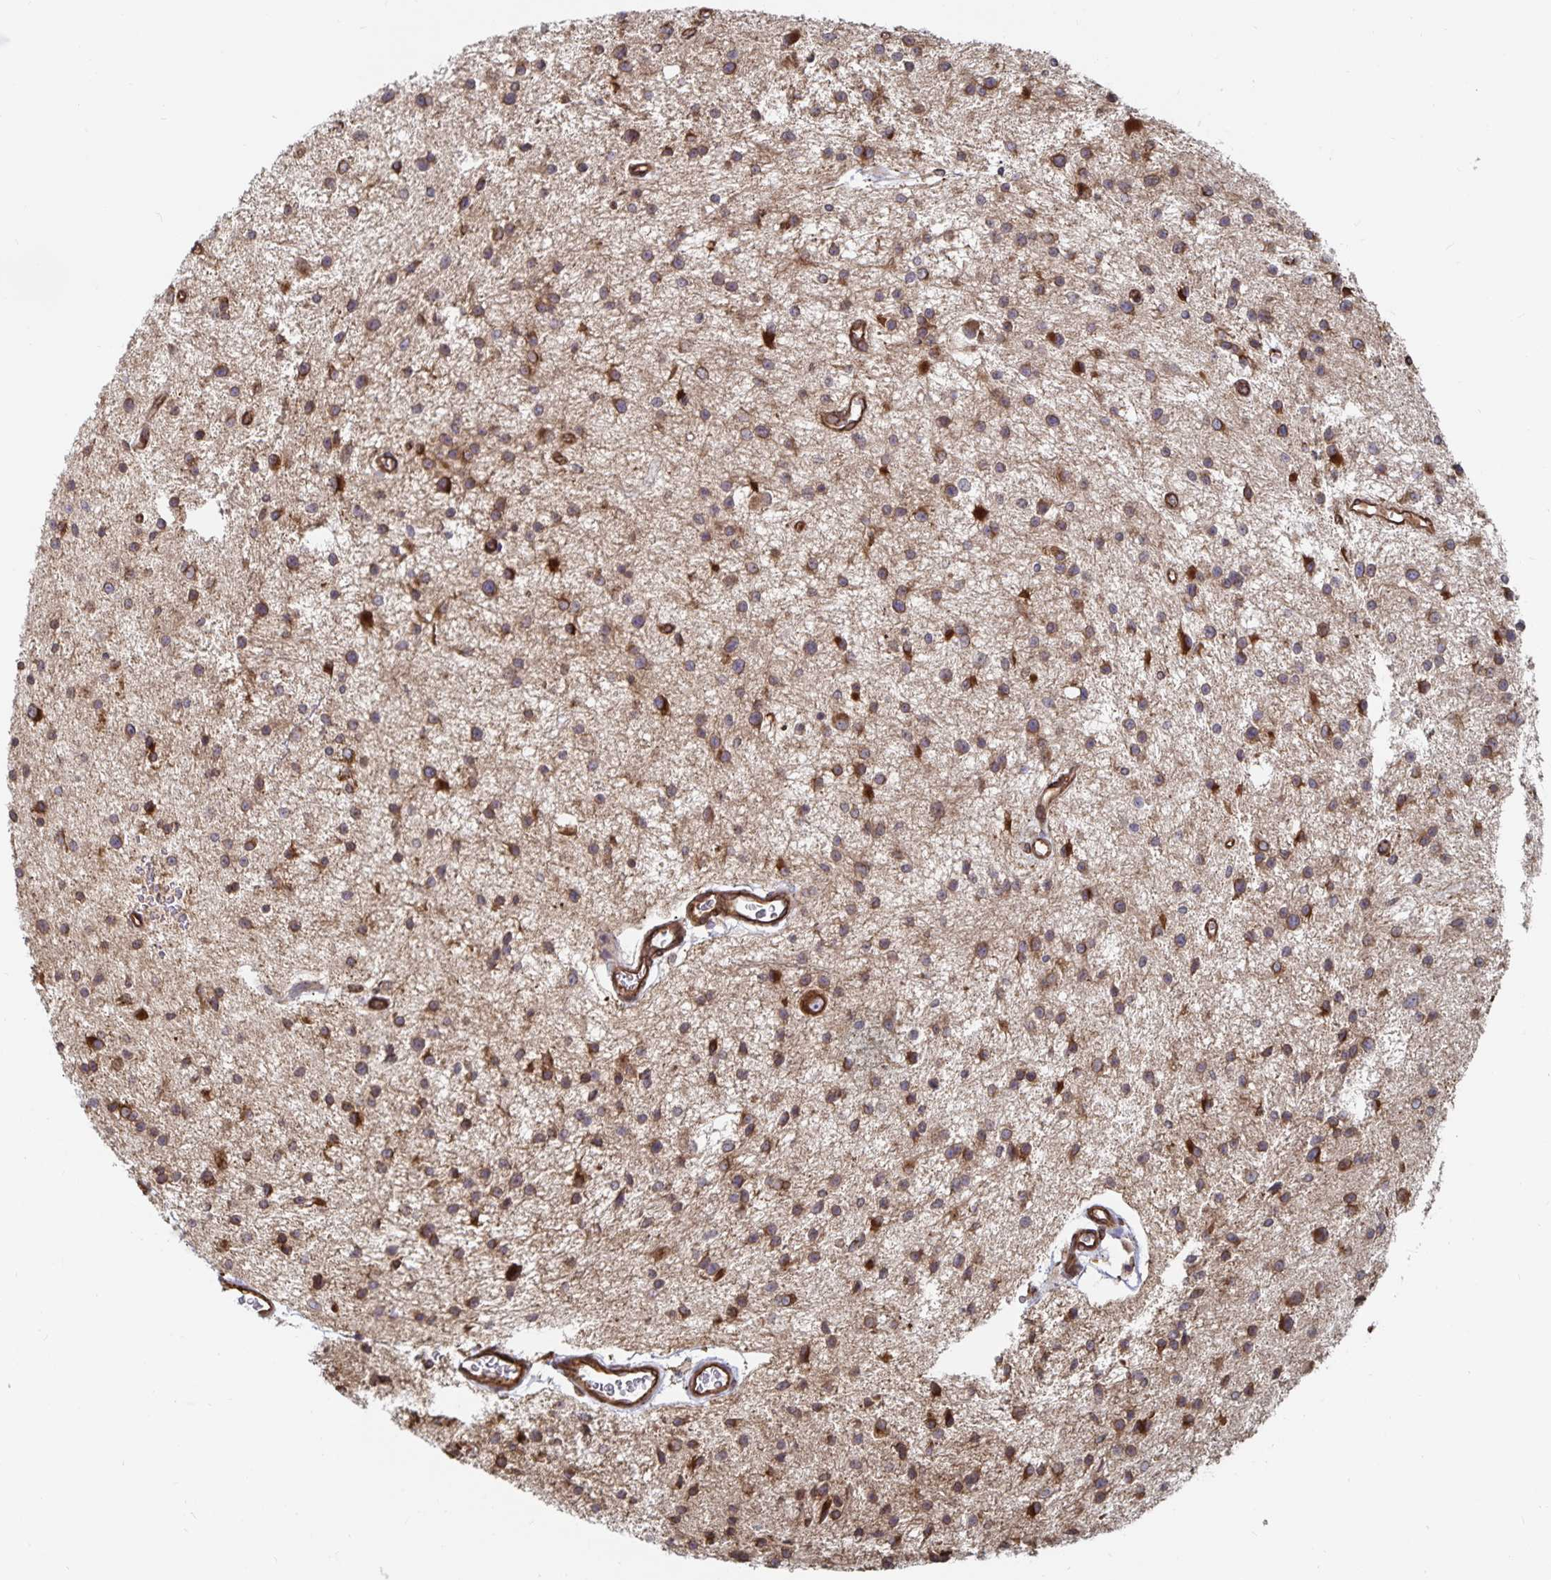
{"staining": {"intensity": "moderate", "quantity": ">75%", "location": "cytoplasmic/membranous"}, "tissue": "glioma", "cell_type": "Tumor cells", "image_type": "cancer", "snomed": [{"axis": "morphology", "description": "Glioma, malignant, Low grade"}, {"axis": "topography", "description": "Brain"}], "caption": "Moderate cytoplasmic/membranous expression for a protein is identified in about >75% of tumor cells of low-grade glioma (malignant) using immunohistochemistry.", "gene": "BCAP29", "patient": {"sex": "male", "age": 43}}